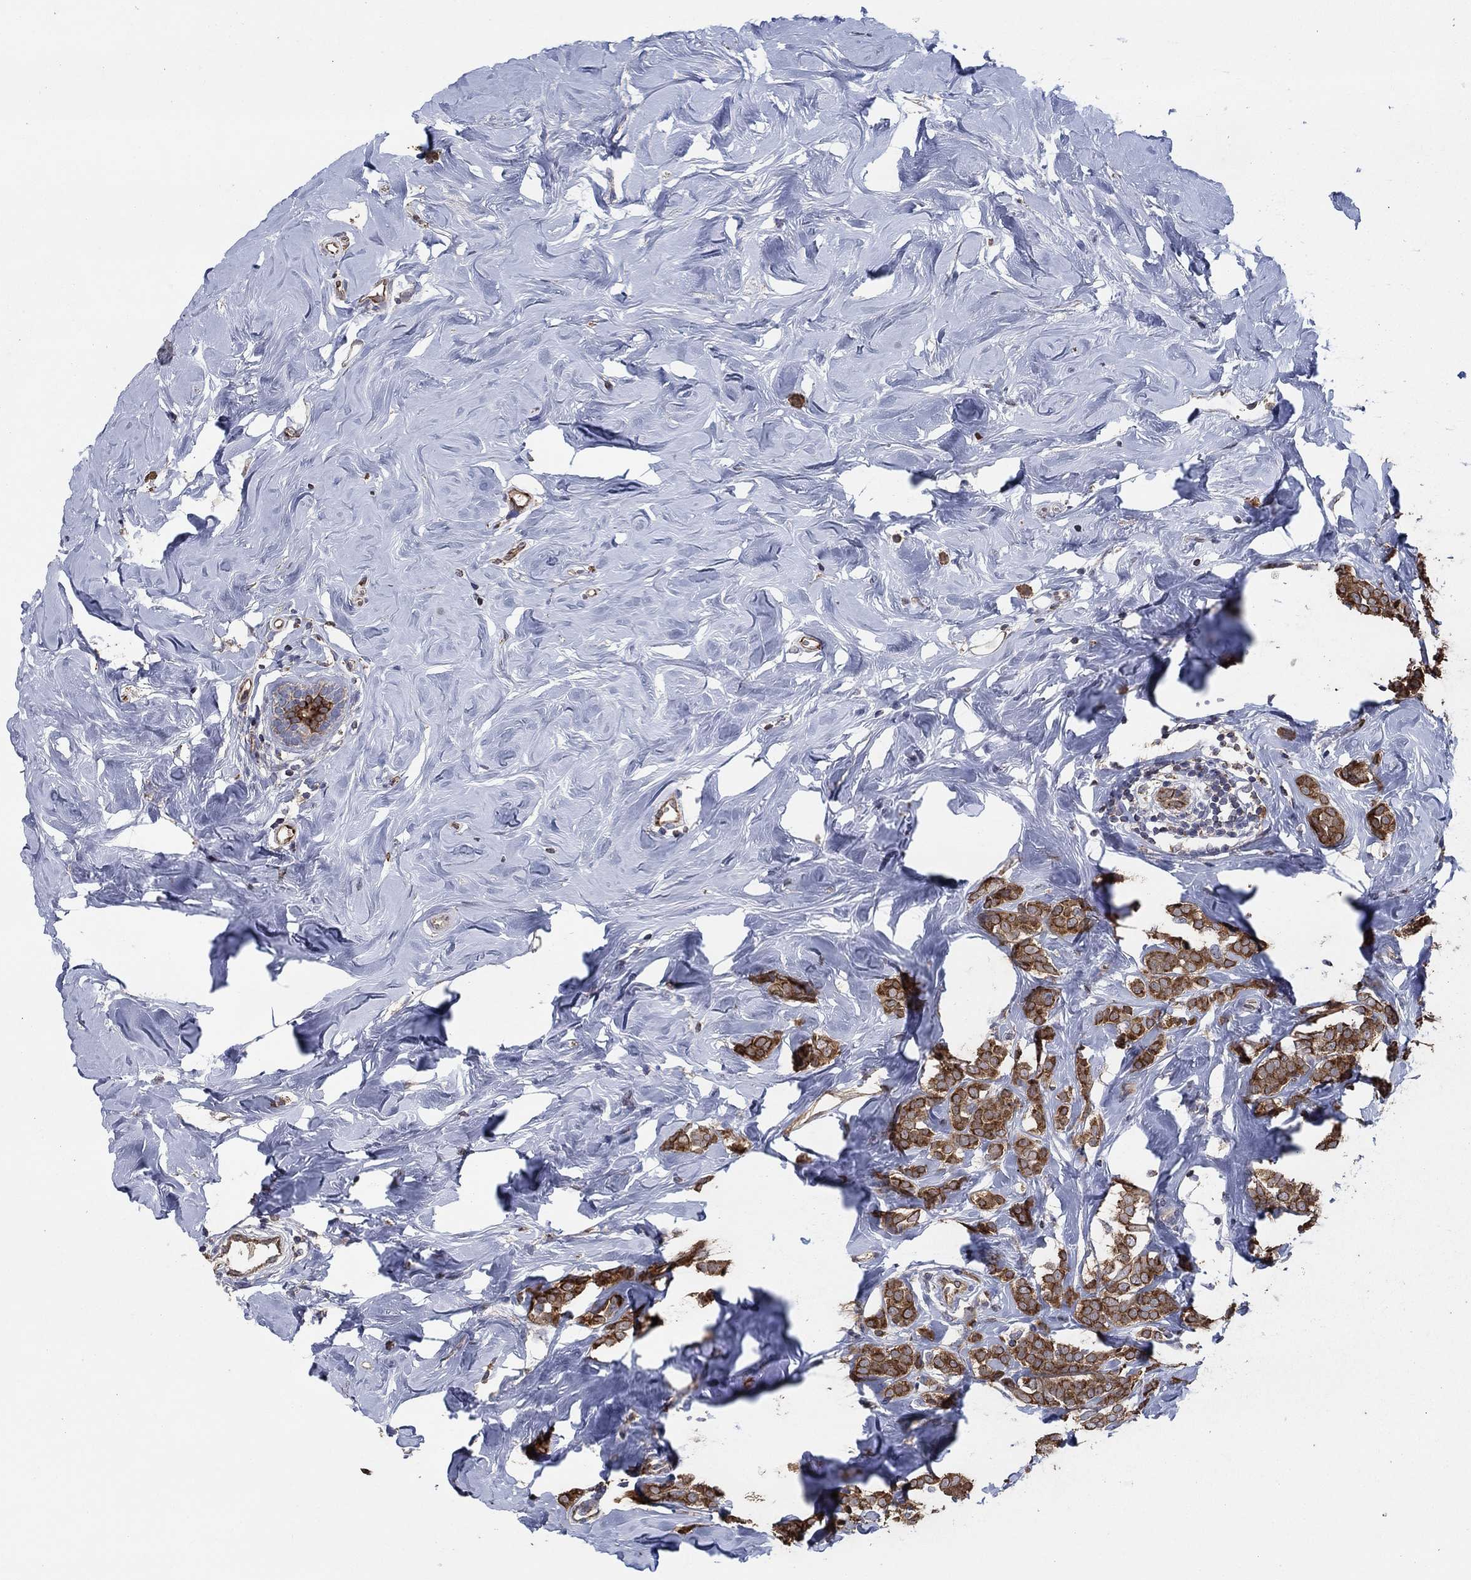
{"staining": {"intensity": "strong", "quantity": ">75%", "location": "cytoplasmic/membranous"}, "tissue": "breast cancer", "cell_type": "Tumor cells", "image_type": "cancer", "snomed": [{"axis": "morphology", "description": "Lobular carcinoma"}, {"axis": "topography", "description": "Breast"}], "caption": "Lobular carcinoma (breast) stained with immunohistochemistry (IHC) reveals strong cytoplasmic/membranous positivity in approximately >75% of tumor cells.", "gene": "HID1", "patient": {"sex": "female", "age": 49}}